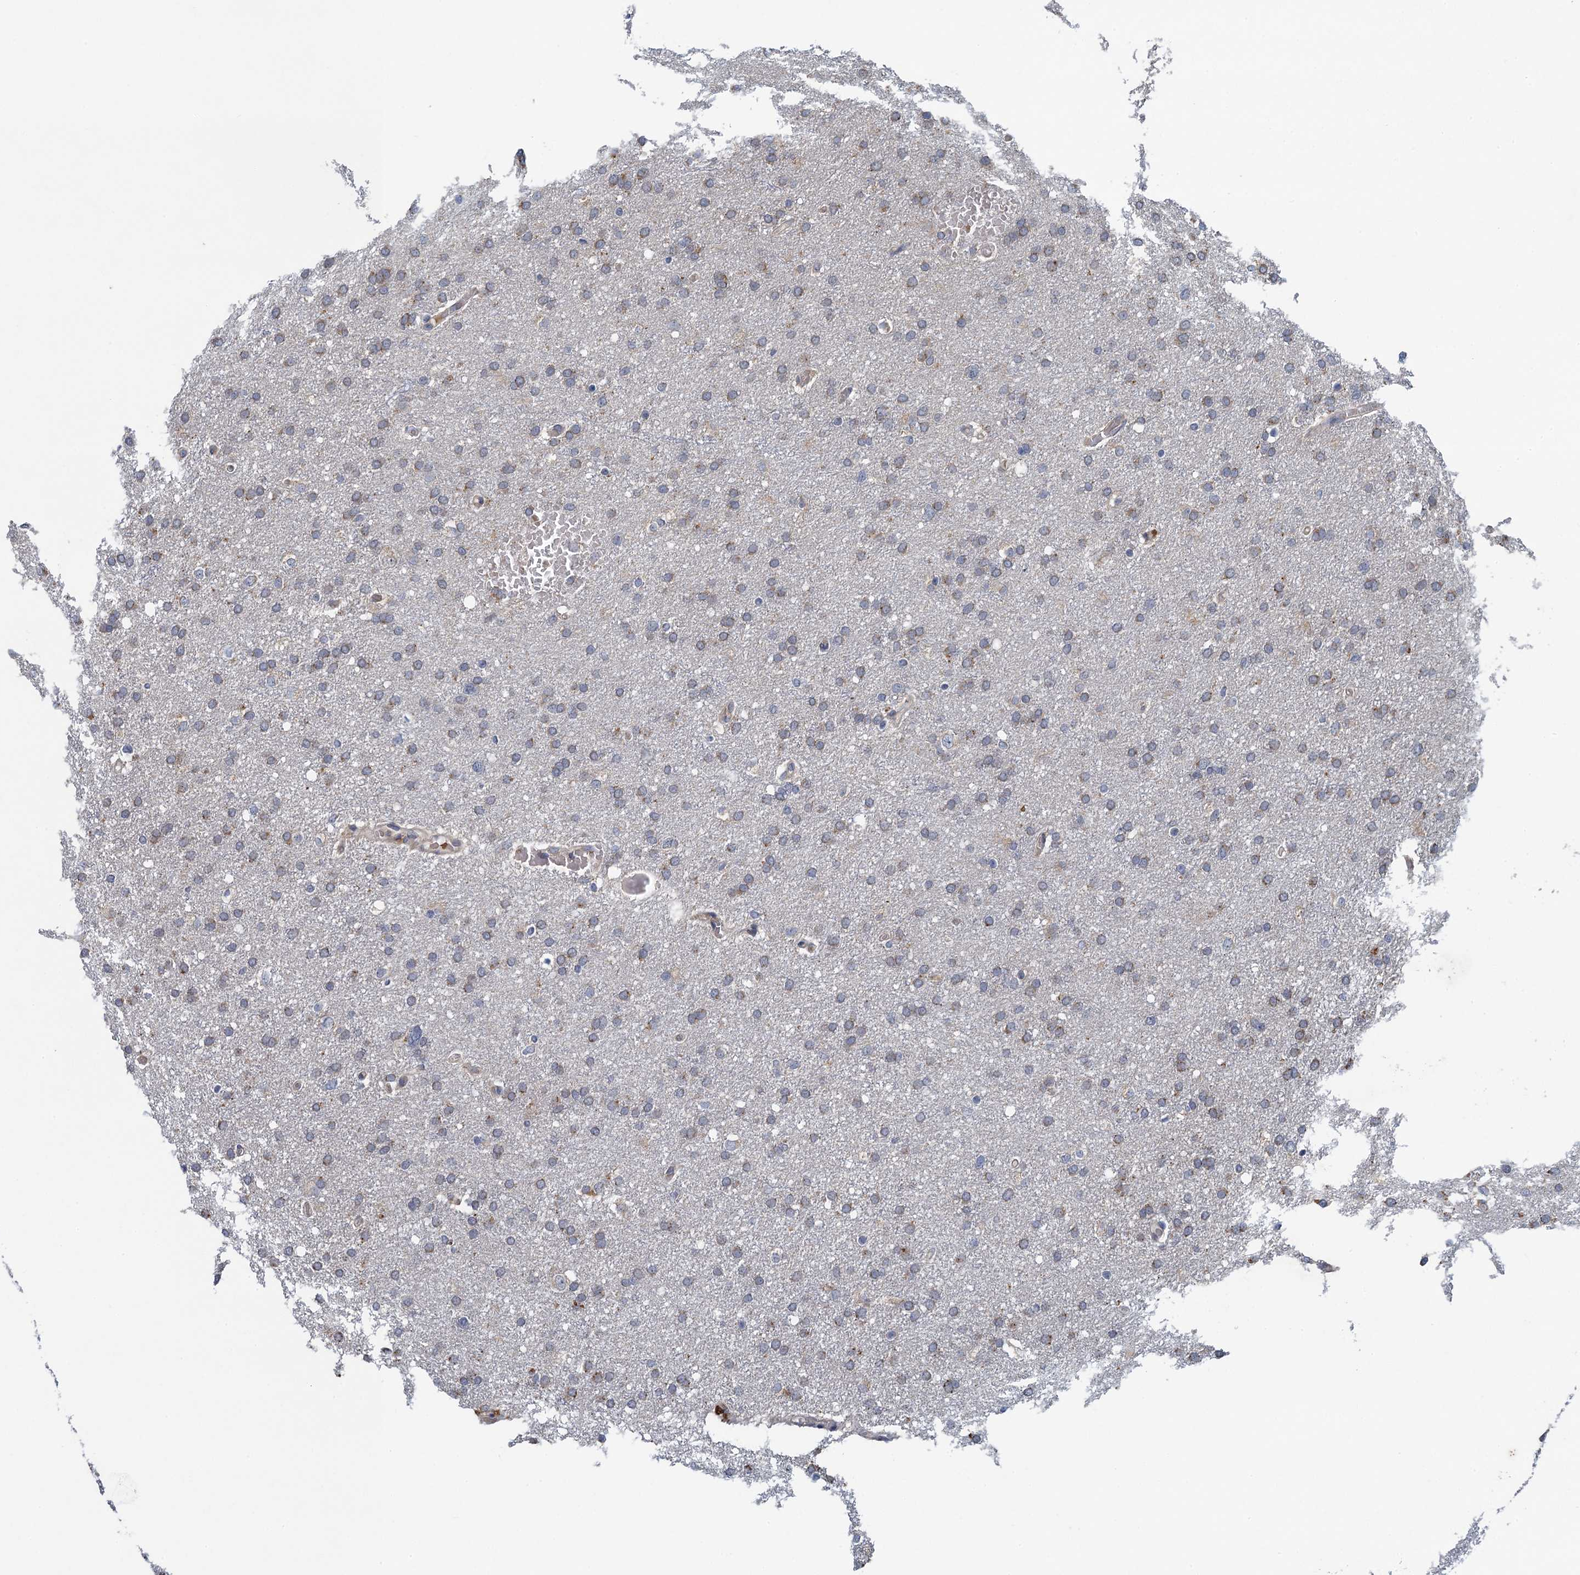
{"staining": {"intensity": "weak", "quantity": "<25%", "location": "cytoplasmic/membranous"}, "tissue": "glioma", "cell_type": "Tumor cells", "image_type": "cancer", "snomed": [{"axis": "morphology", "description": "Glioma, malignant, High grade"}, {"axis": "topography", "description": "Cerebral cortex"}], "caption": "Immunohistochemical staining of malignant glioma (high-grade) shows no significant expression in tumor cells.", "gene": "KBTBD8", "patient": {"sex": "female", "age": 36}}